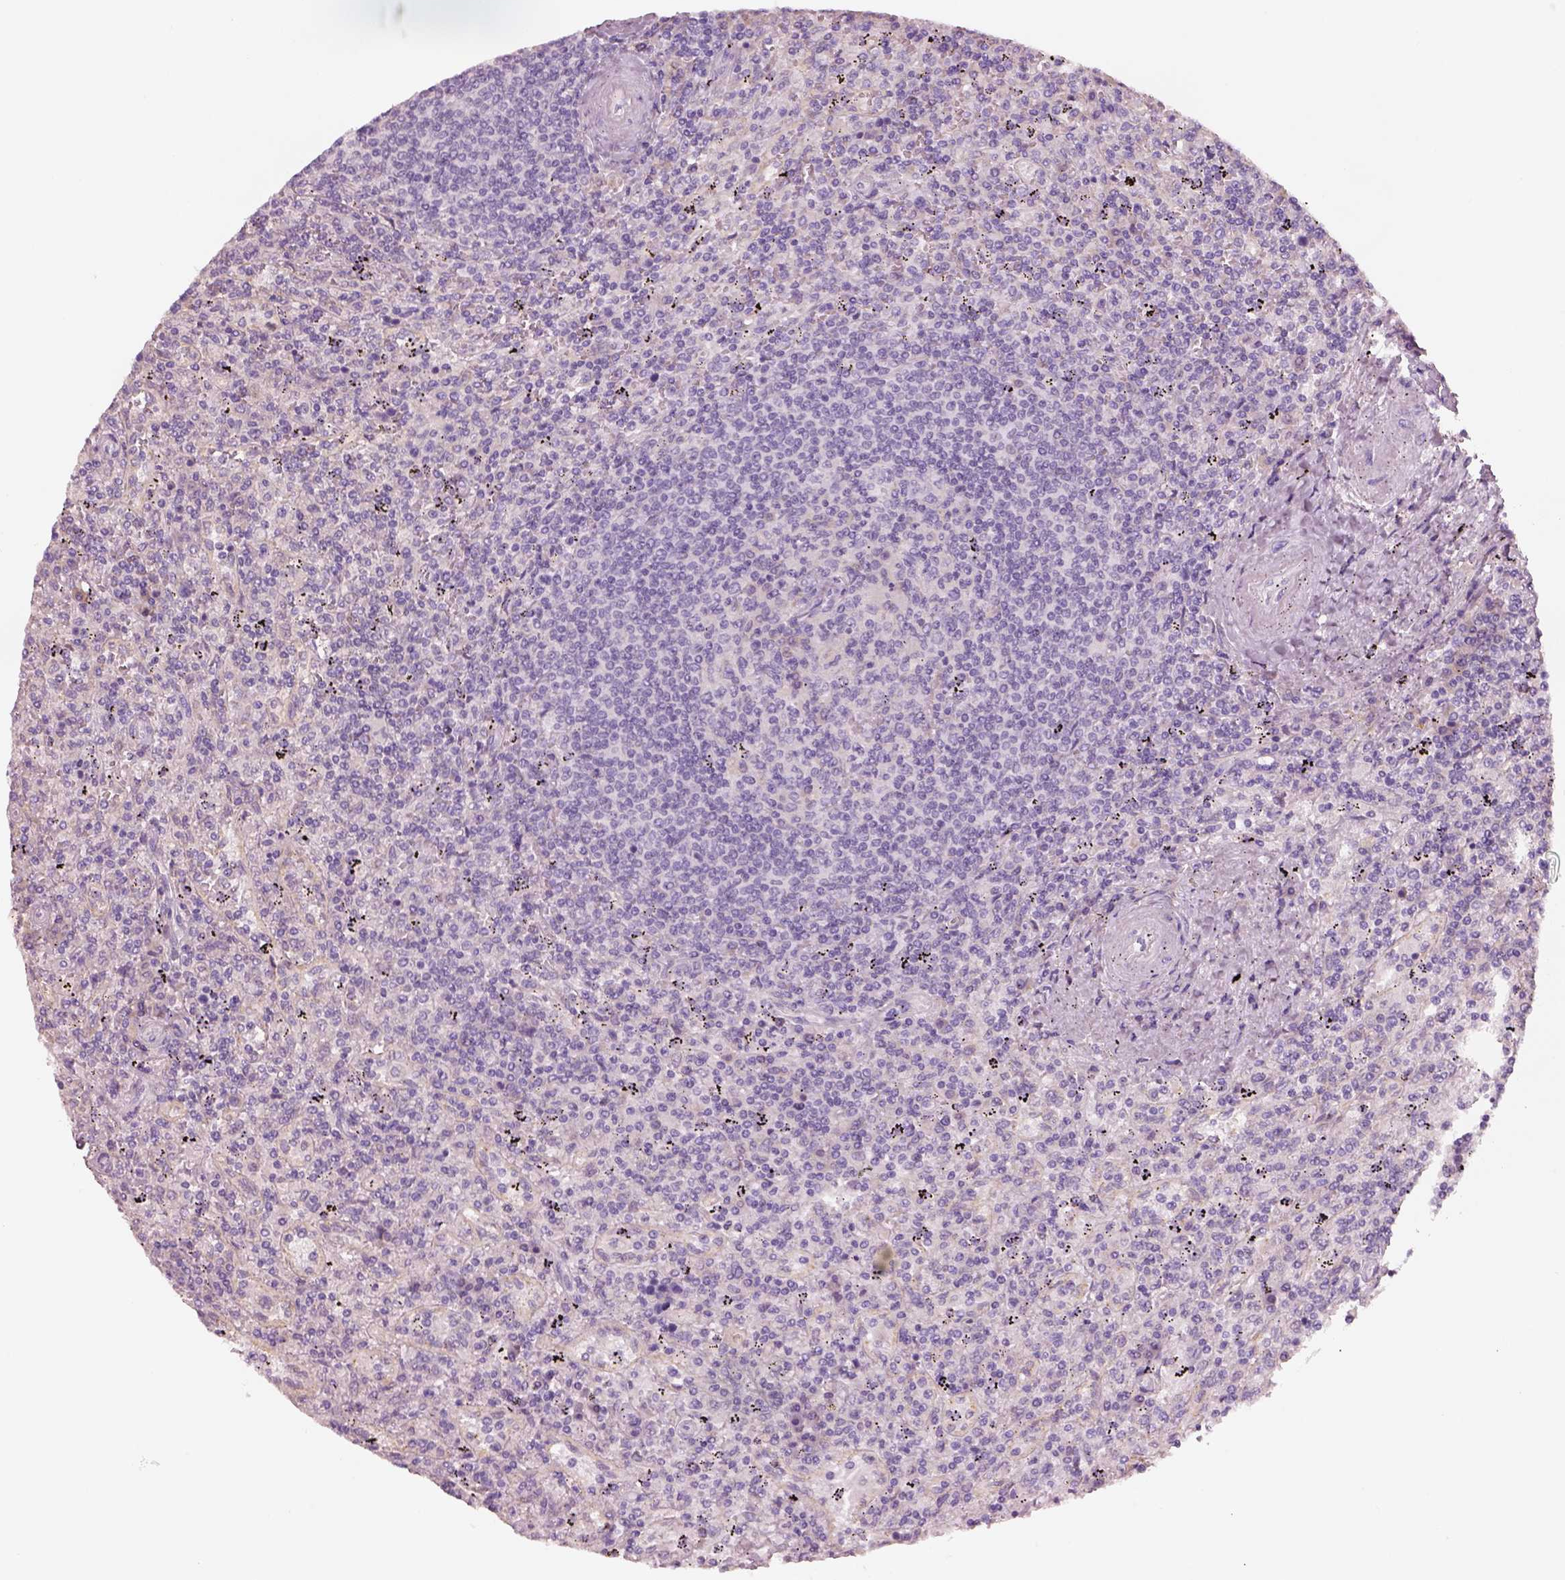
{"staining": {"intensity": "negative", "quantity": "none", "location": "none"}, "tissue": "lymphoma", "cell_type": "Tumor cells", "image_type": "cancer", "snomed": [{"axis": "morphology", "description": "Malignant lymphoma, non-Hodgkin's type, Low grade"}, {"axis": "topography", "description": "Spleen"}], "caption": "Histopathology image shows no significant protein positivity in tumor cells of malignant lymphoma, non-Hodgkin's type (low-grade).", "gene": "PNOC", "patient": {"sex": "male", "age": 62}}